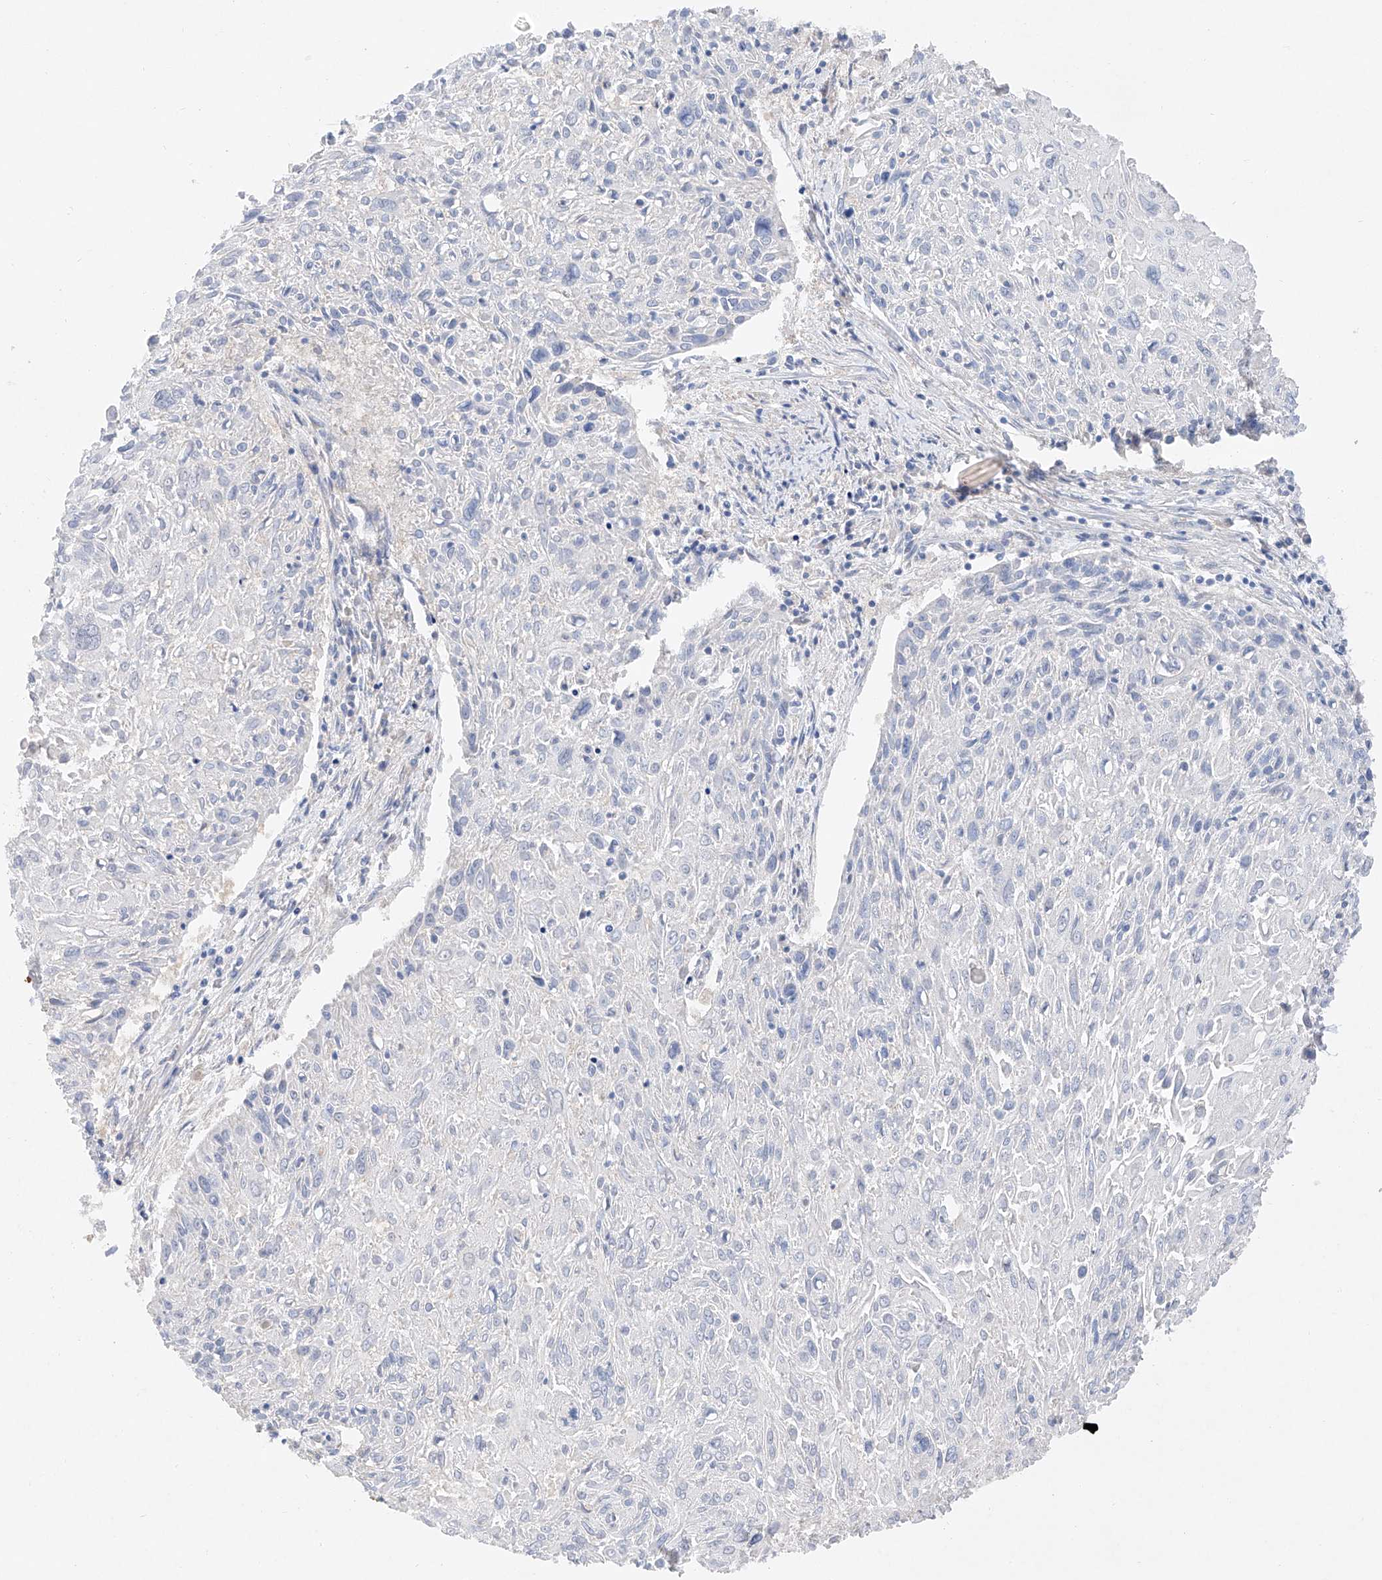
{"staining": {"intensity": "negative", "quantity": "none", "location": "none"}, "tissue": "cervical cancer", "cell_type": "Tumor cells", "image_type": "cancer", "snomed": [{"axis": "morphology", "description": "Squamous cell carcinoma, NOS"}, {"axis": "topography", "description": "Cervix"}], "caption": "This histopathology image is of cervical cancer (squamous cell carcinoma) stained with immunohistochemistry to label a protein in brown with the nuclei are counter-stained blue. There is no staining in tumor cells. (DAB (3,3'-diaminobenzidine) immunohistochemistry visualized using brightfield microscopy, high magnification).", "gene": "FUCA2", "patient": {"sex": "female", "age": 51}}